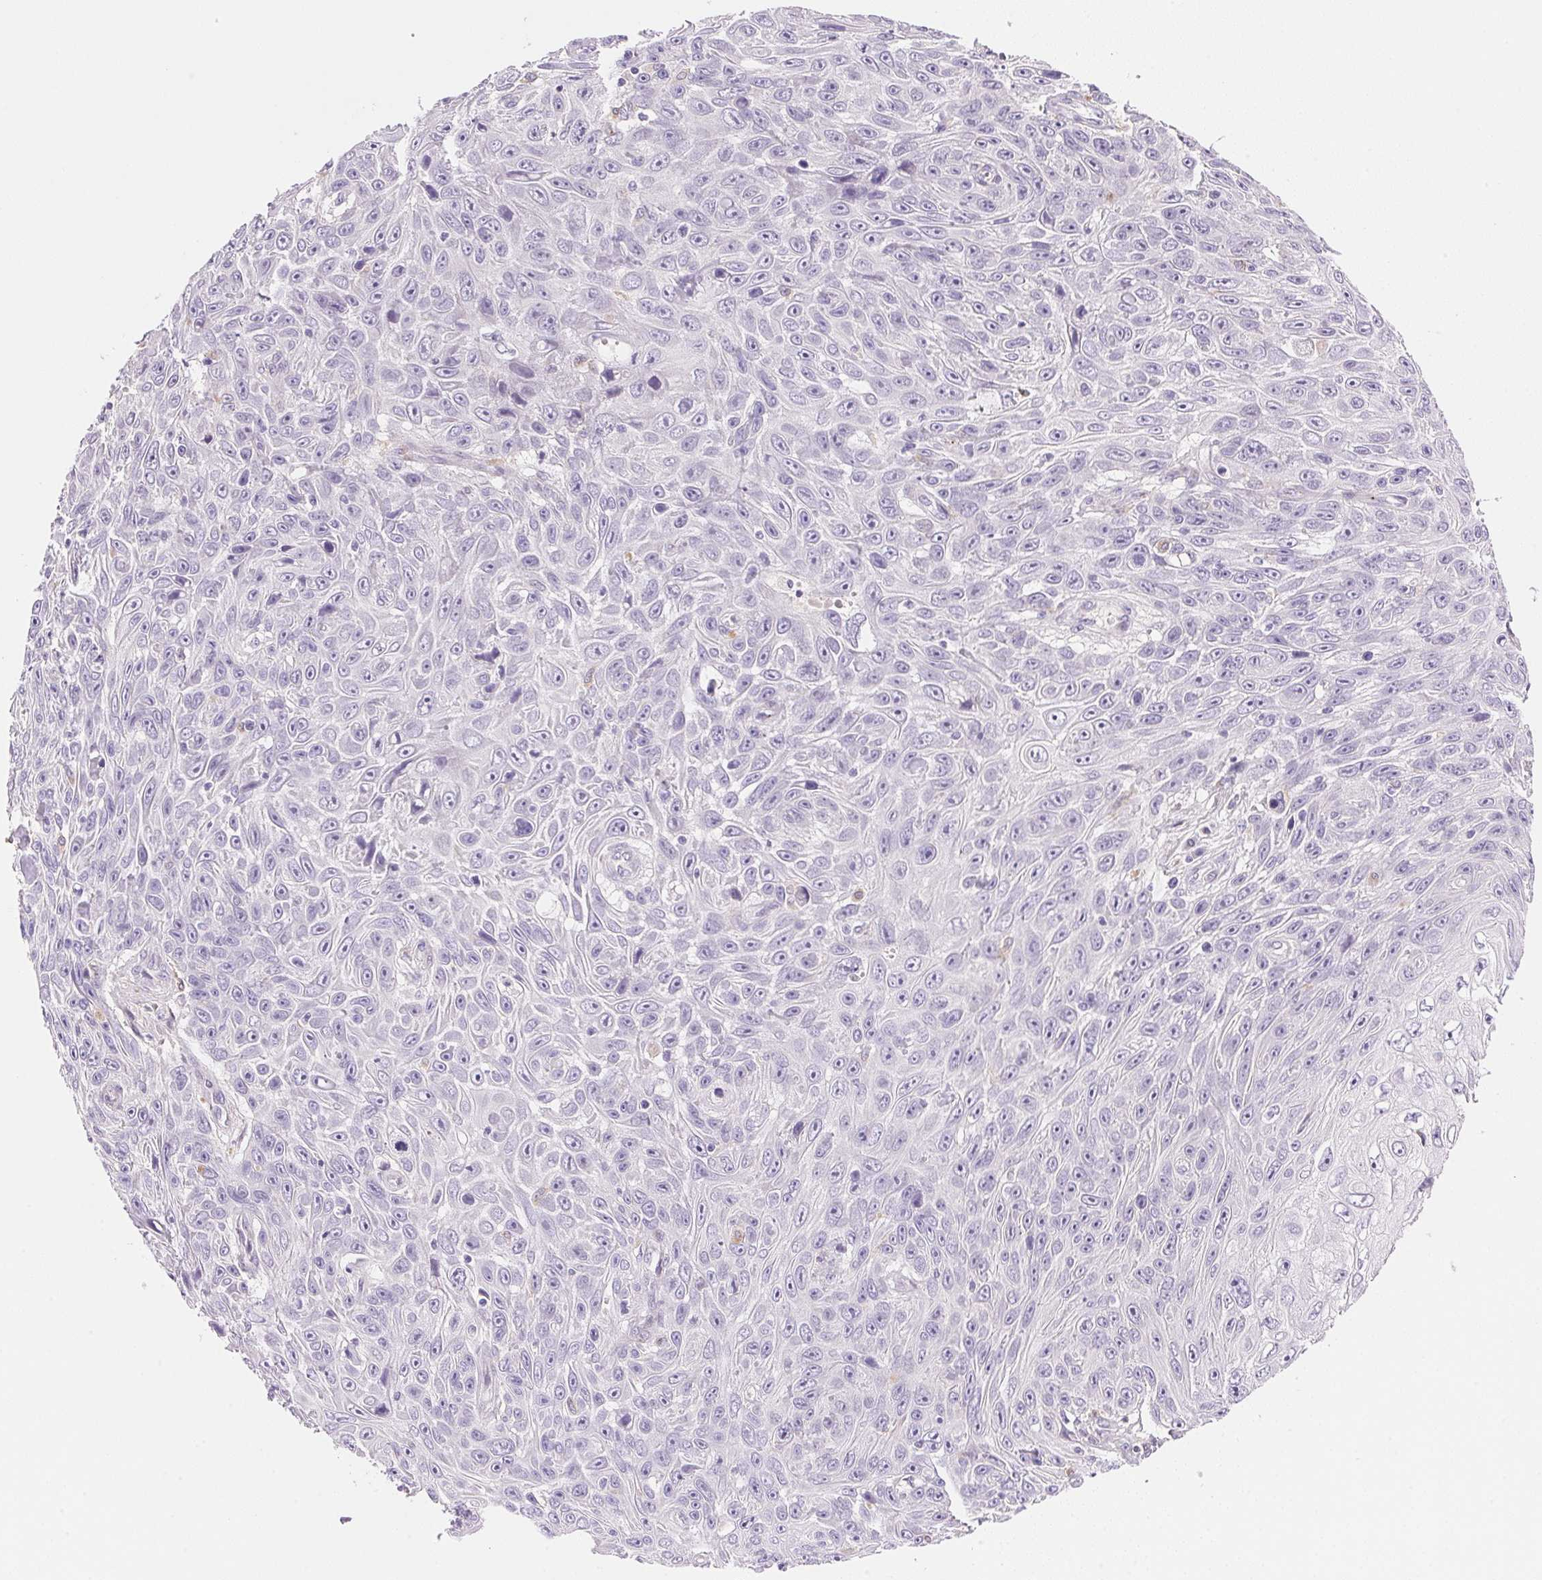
{"staining": {"intensity": "negative", "quantity": "none", "location": "none"}, "tissue": "skin cancer", "cell_type": "Tumor cells", "image_type": "cancer", "snomed": [{"axis": "morphology", "description": "Squamous cell carcinoma, NOS"}, {"axis": "topography", "description": "Skin"}], "caption": "Immunohistochemistry of human skin cancer (squamous cell carcinoma) exhibits no staining in tumor cells. (DAB immunohistochemistry with hematoxylin counter stain).", "gene": "TEKT1", "patient": {"sex": "male", "age": 82}}